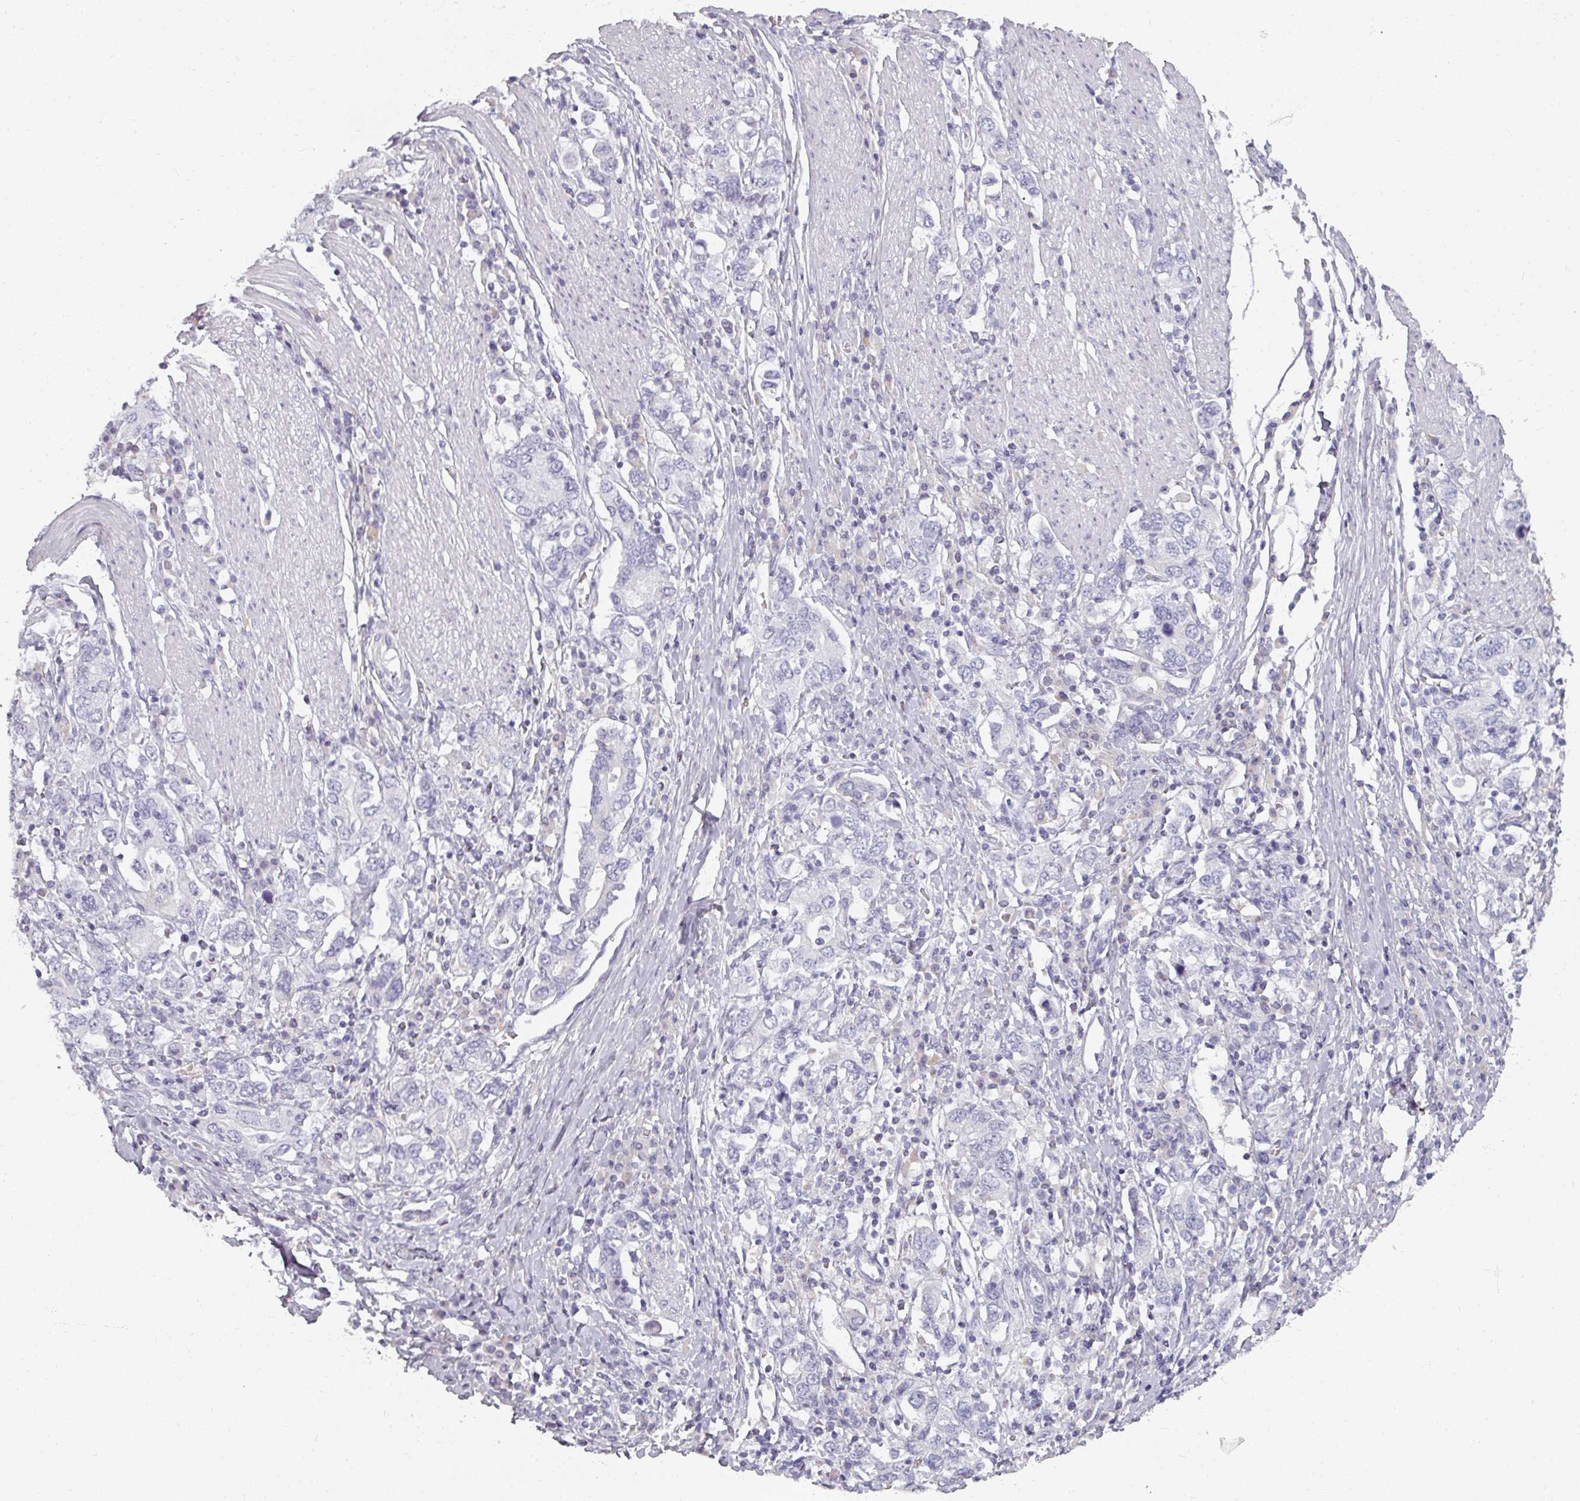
{"staining": {"intensity": "negative", "quantity": "none", "location": "none"}, "tissue": "stomach cancer", "cell_type": "Tumor cells", "image_type": "cancer", "snomed": [{"axis": "morphology", "description": "Adenocarcinoma, NOS"}, {"axis": "topography", "description": "Stomach, upper"}, {"axis": "topography", "description": "Stomach"}], "caption": "A photomicrograph of adenocarcinoma (stomach) stained for a protein shows no brown staining in tumor cells.", "gene": "REG3G", "patient": {"sex": "male", "age": 62}}